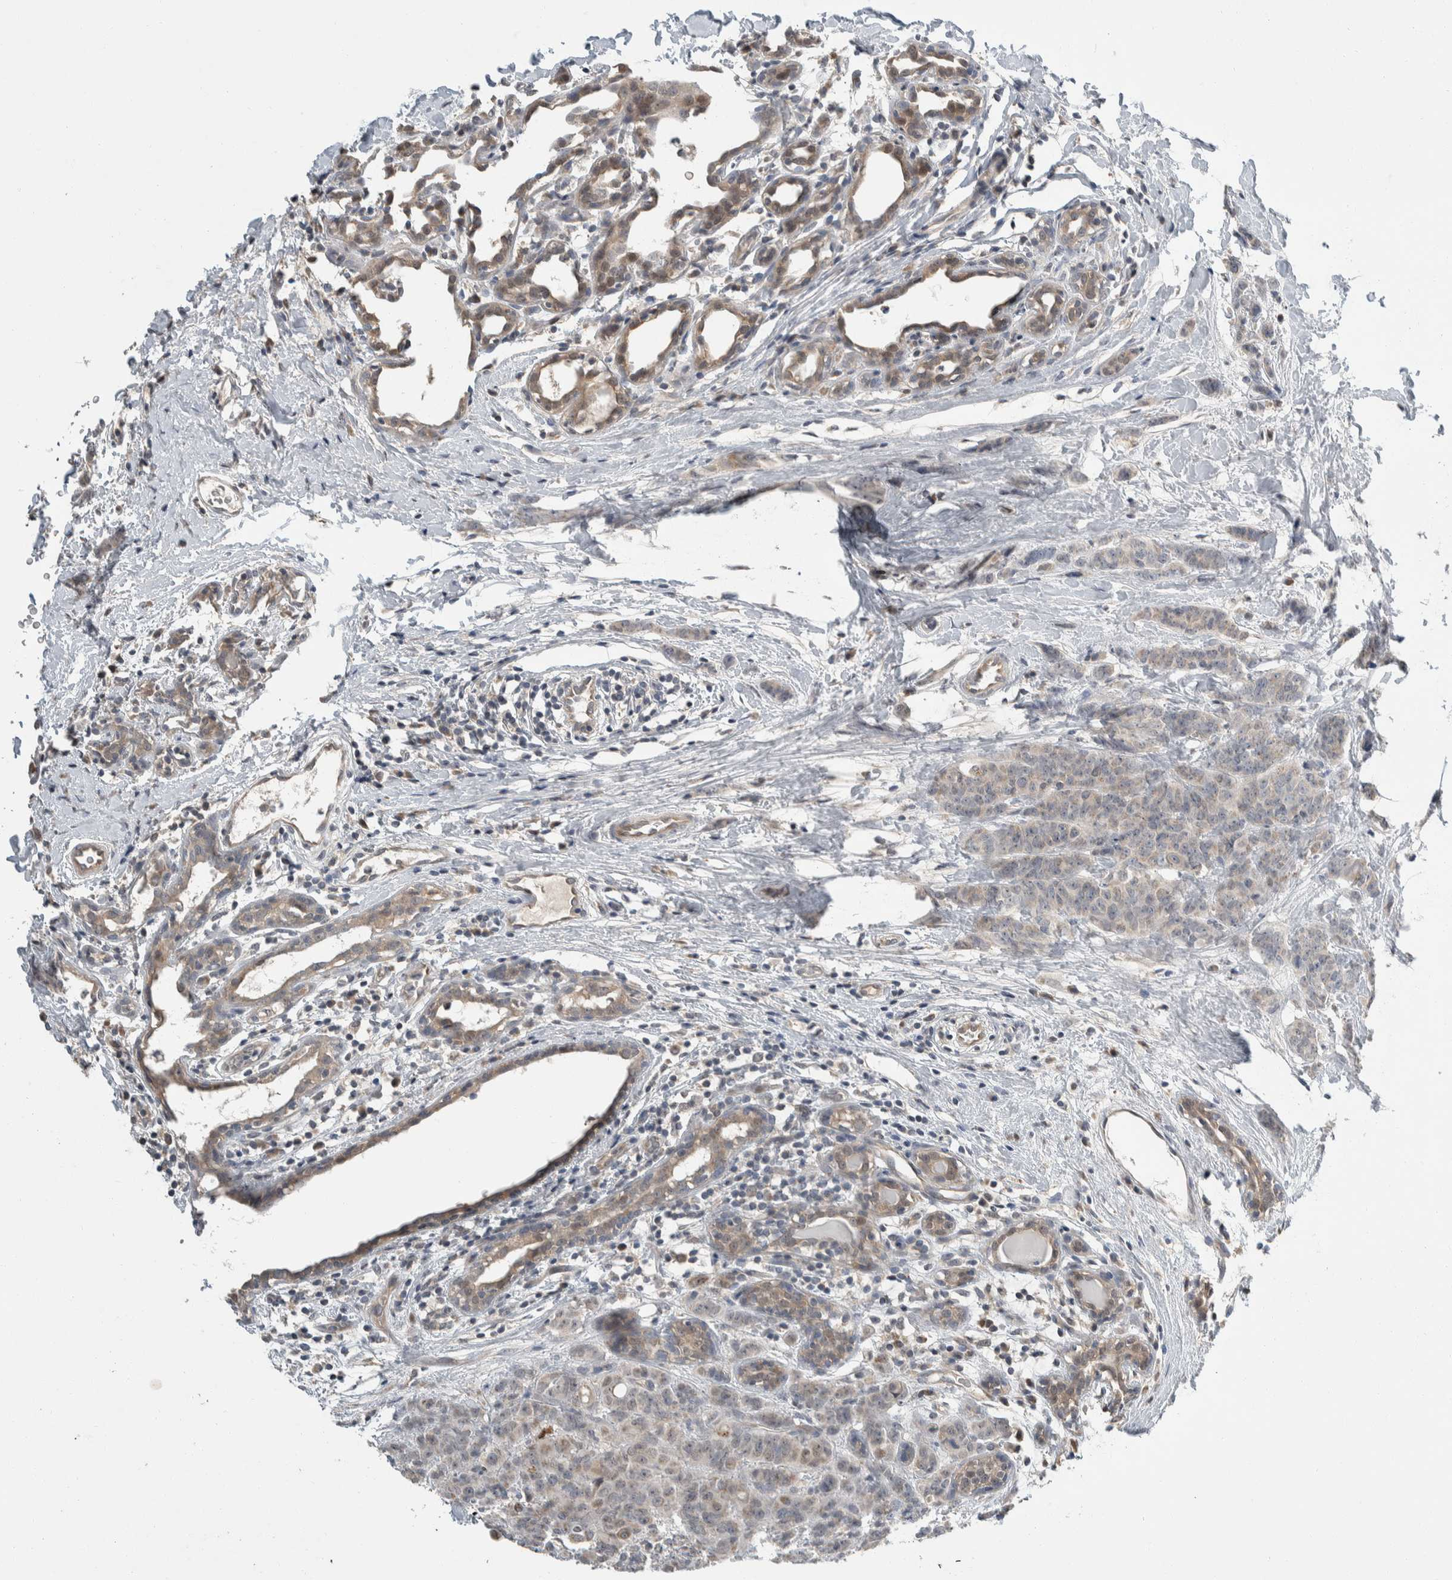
{"staining": {"intensity": "weak", "quantity": "<25%", "location": "cytoplasmic/membranous"}, "tissue": "breast cancer", "cell_type": "Tumor cells", "image_type": "cancer", "snomed": [{"axis": "morphology", "description": "Normal tissue, NOS"}, {"axis": "morphology", "description": "Duct carcinoma"}, {"axis": "topography", "description": "Breast"}], "caption": "Intraductal carcinoma (breast) stained for a protein using immunohistochemistry (IHC) exhibits no staining tumor cells.", "gene": "SHPK", "patient": {"sex": "female", "age": 40}}